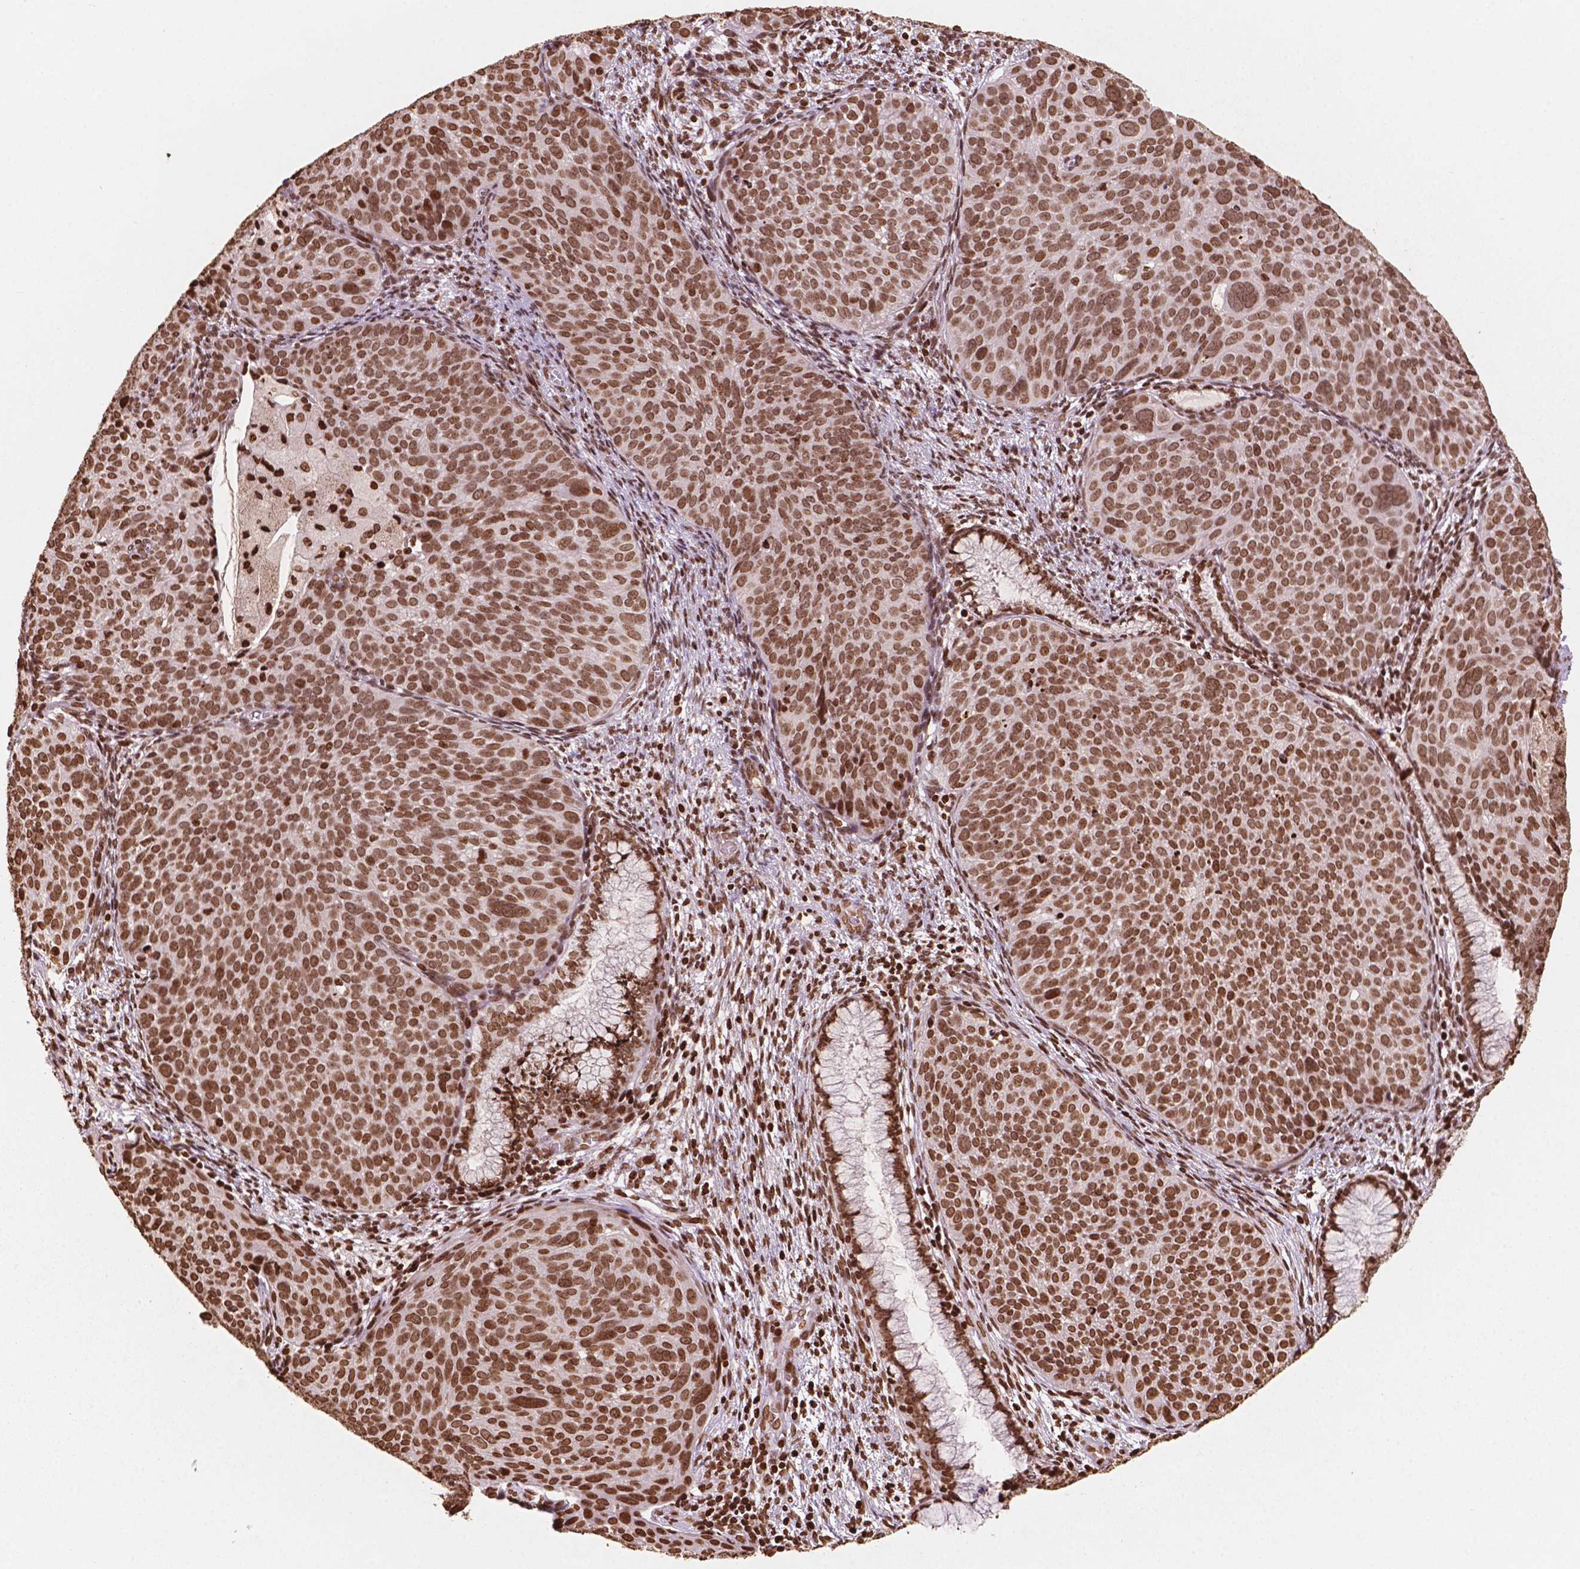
{"staining": {"intensity": "strong", "quantity": ">75%", "location": "nuclear"}, "tissue": "cervical cancer", "cell_type": "Tumor cells", "image_type": "cancer", "snomed": [{"axis": "morphology", "description": "Squamous cell carcinoma, NOS"}, {"axis": "topography", "description": "Cervix"}], "caption": "Tumor cells demonstrate strong nuclear positivity in approximately >75% of cells in cervical squamous cell carcinoma. (Brightfield microscopy of DAB IHC at high magnification).", "gene": "H3C7", "patient": {"sex": "female", "age": 39}}